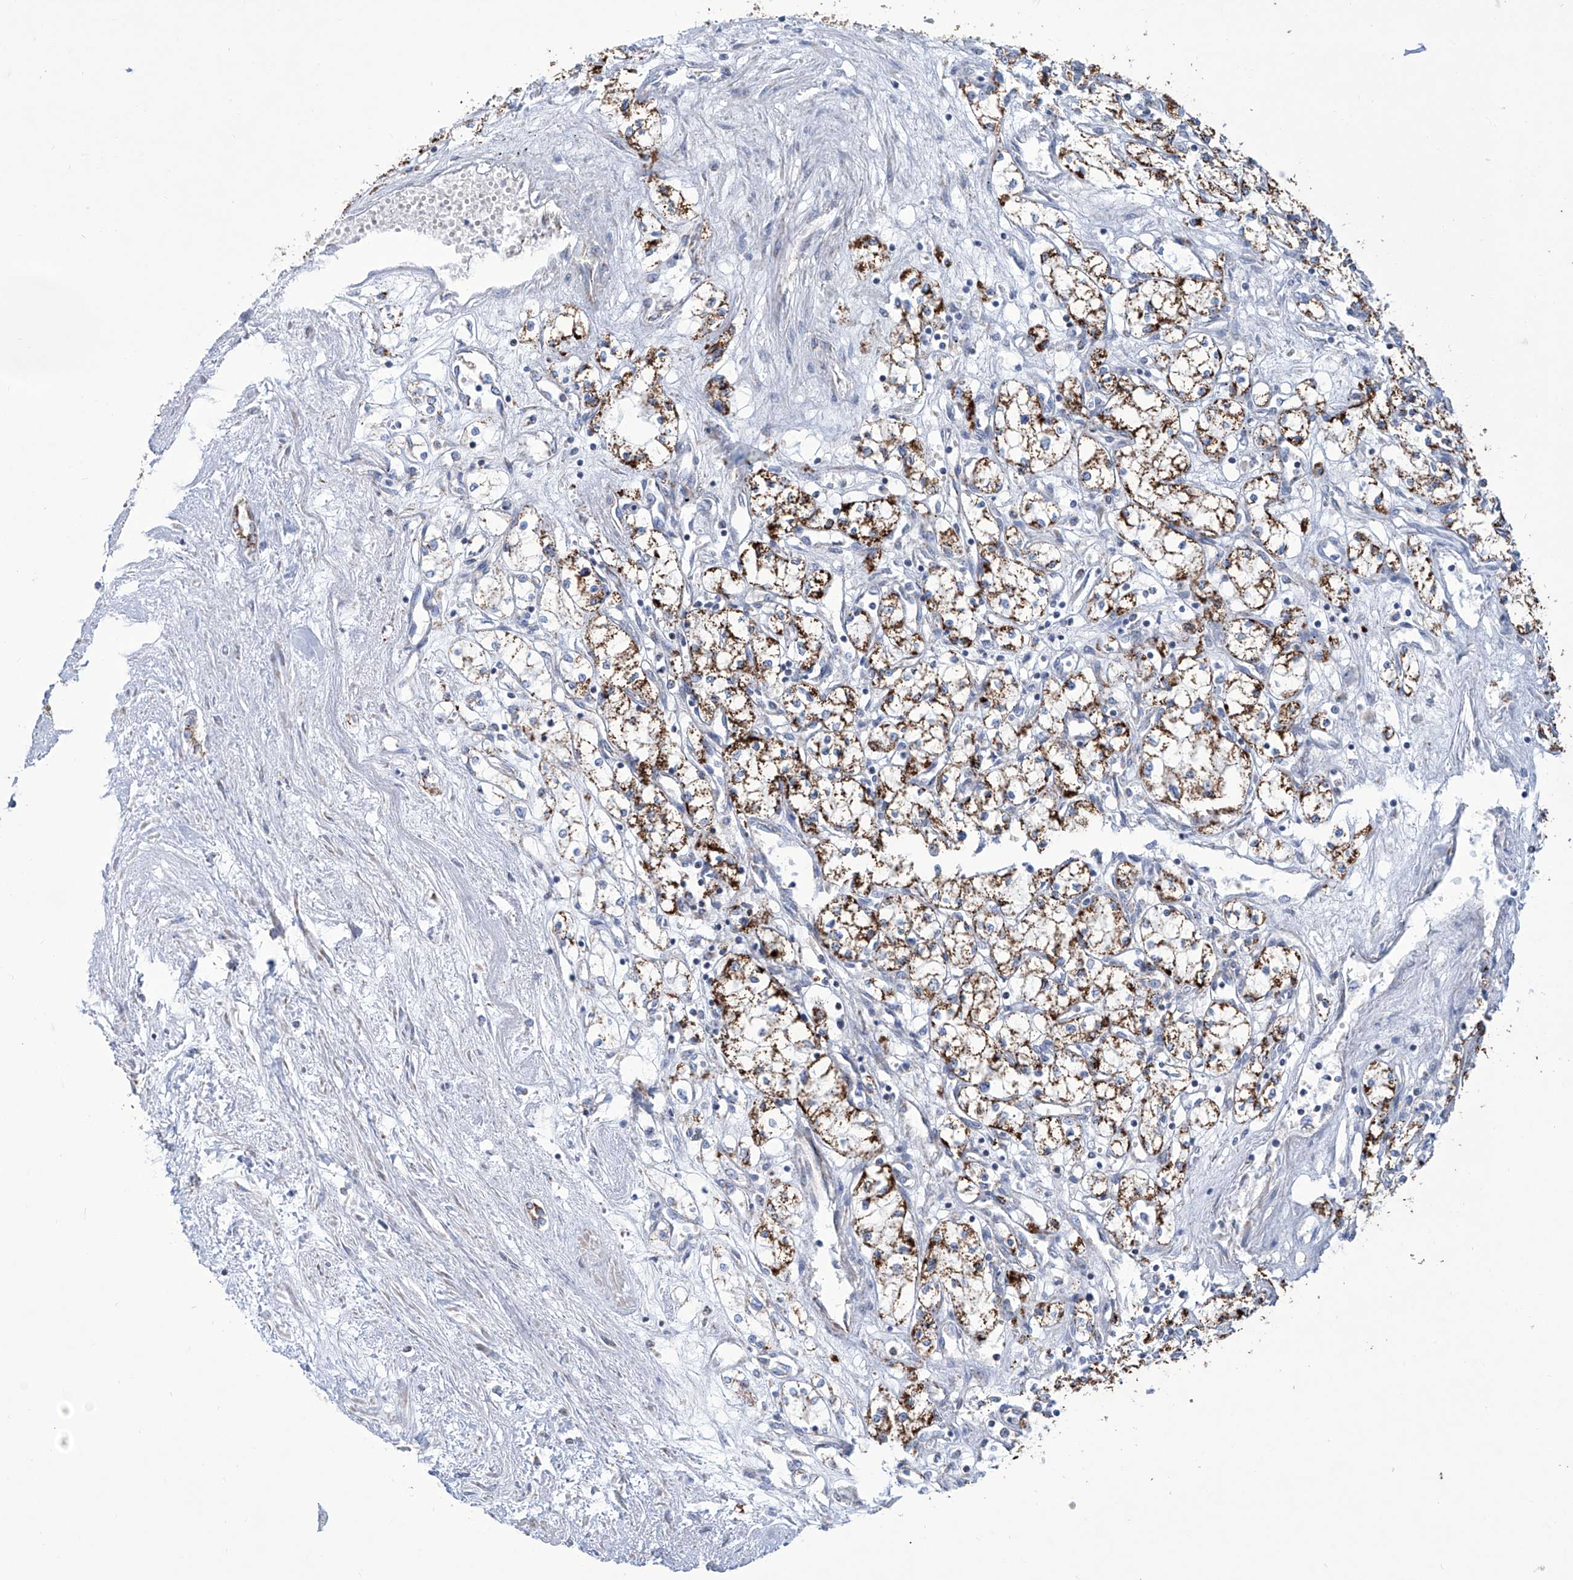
{"staining": {"intensity": "strong", "quantity": ">75%", "location": "cytoplasmic/membranous"}, "tissue": "renal cancer", "cell_type": "Tumor cells", "image_type": "cancer", "snomed": [{"axis": "morphology", "description": "Adenocarcinoma, NOS"}, {"axis": "topography", "description": "Kidney"}], "caption": "IHC histopathology image of renal cancer (adenocarcinoma) stained for a protein (brown), which reveals high levels of strong cytoplasmic/membranous positivity in approximately >75% of tumor cells.", "gene": "ALDH6A1", "patient": {"sex": "male", "age": 59}}